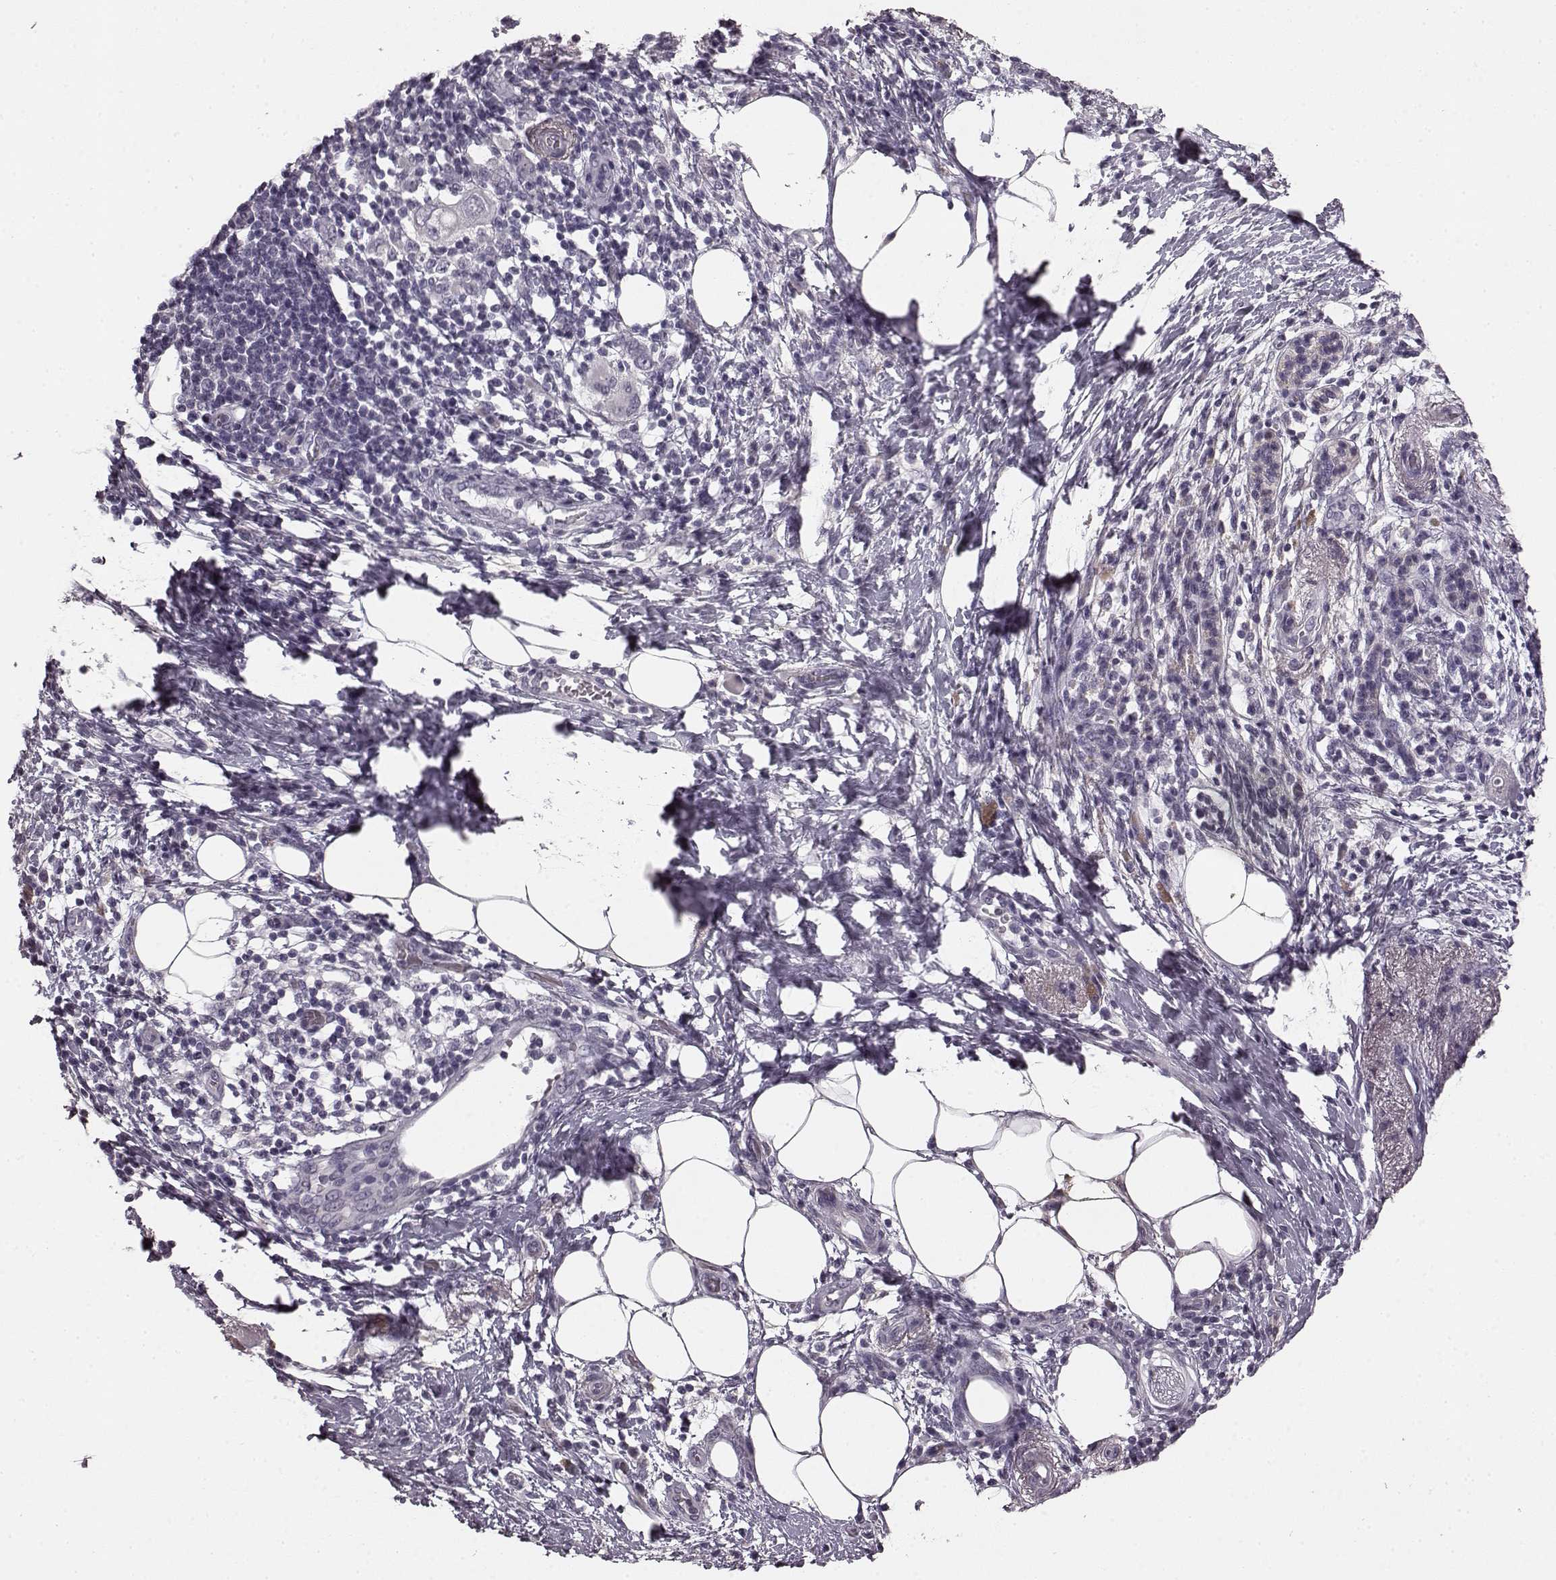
{"staining": {"intensity": "negative", "quantity": "none", "location": "none"}, "tissue": "pancreatic cancer", "cell_type": "Tumor cells", "image_type": "cancer", "snomed": [{"axis": "morphology", "description": "Adenocarcinoma, NOS"}, {"axis": "topography", "description": "Pancreas"}], "caption": "This is an IHC image of pancreatic cancer. There is no staining in tumor cells.", "gene": "RIT2", "patient": {"sex": "female", "age": 72}}